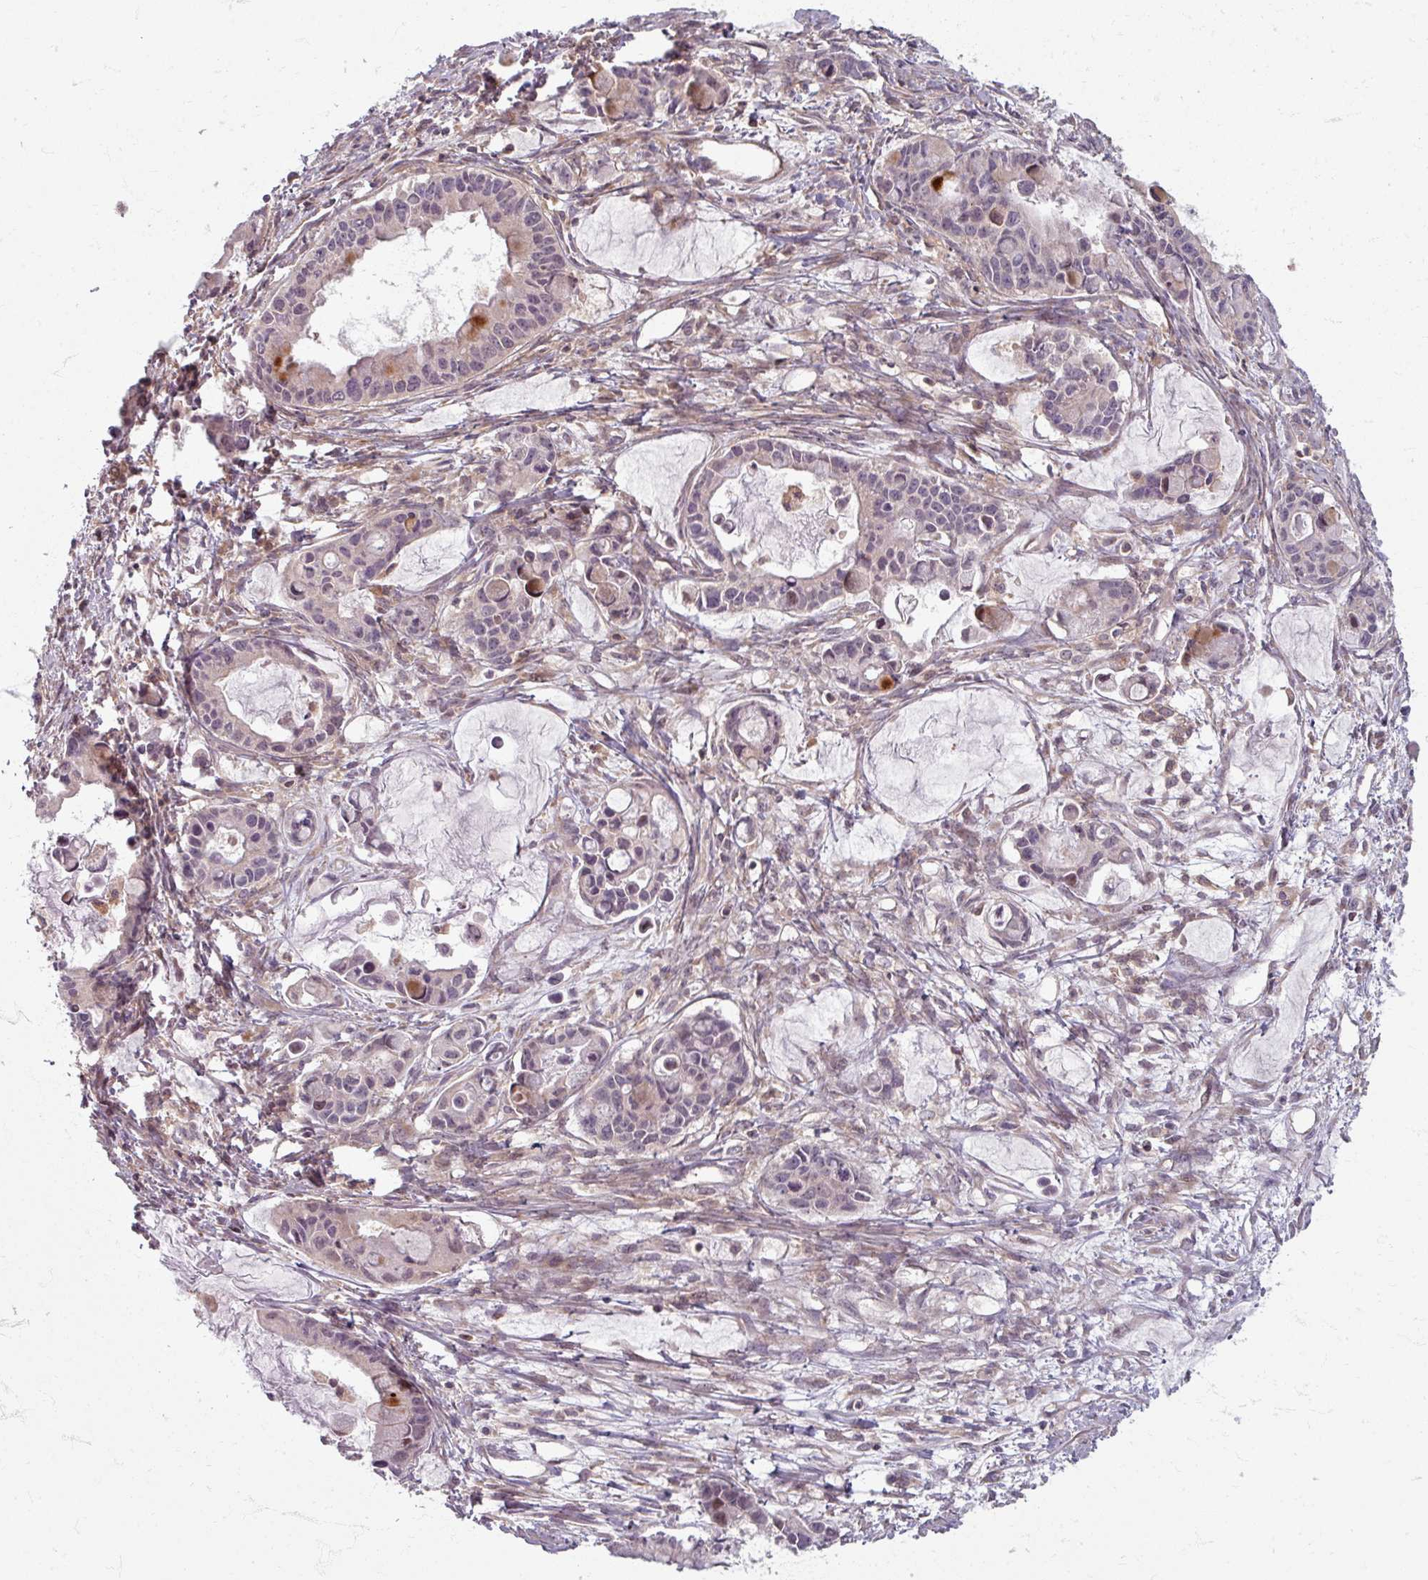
{"staining": {"intensity": "negative", "quantity": "none", "location": "none"}, "tissue": "ovarian cancer", "cell_type": "Tumor cells", "image_type": "cancer", "snomed": [{"axis": "morphology", "description": "Cystadenocarcinoma, mucinous, NOS"}, {"axis": "topography", "description": "Ovary"}], "caption": "This is a micrograph of immunohistochemistry (IHC) staining of mucinous cystadenocarcinoma (ovarian), which shows no expression in tumor cells.", "gene": "STAM", "patient": {"sex": "female", "age": 63}}